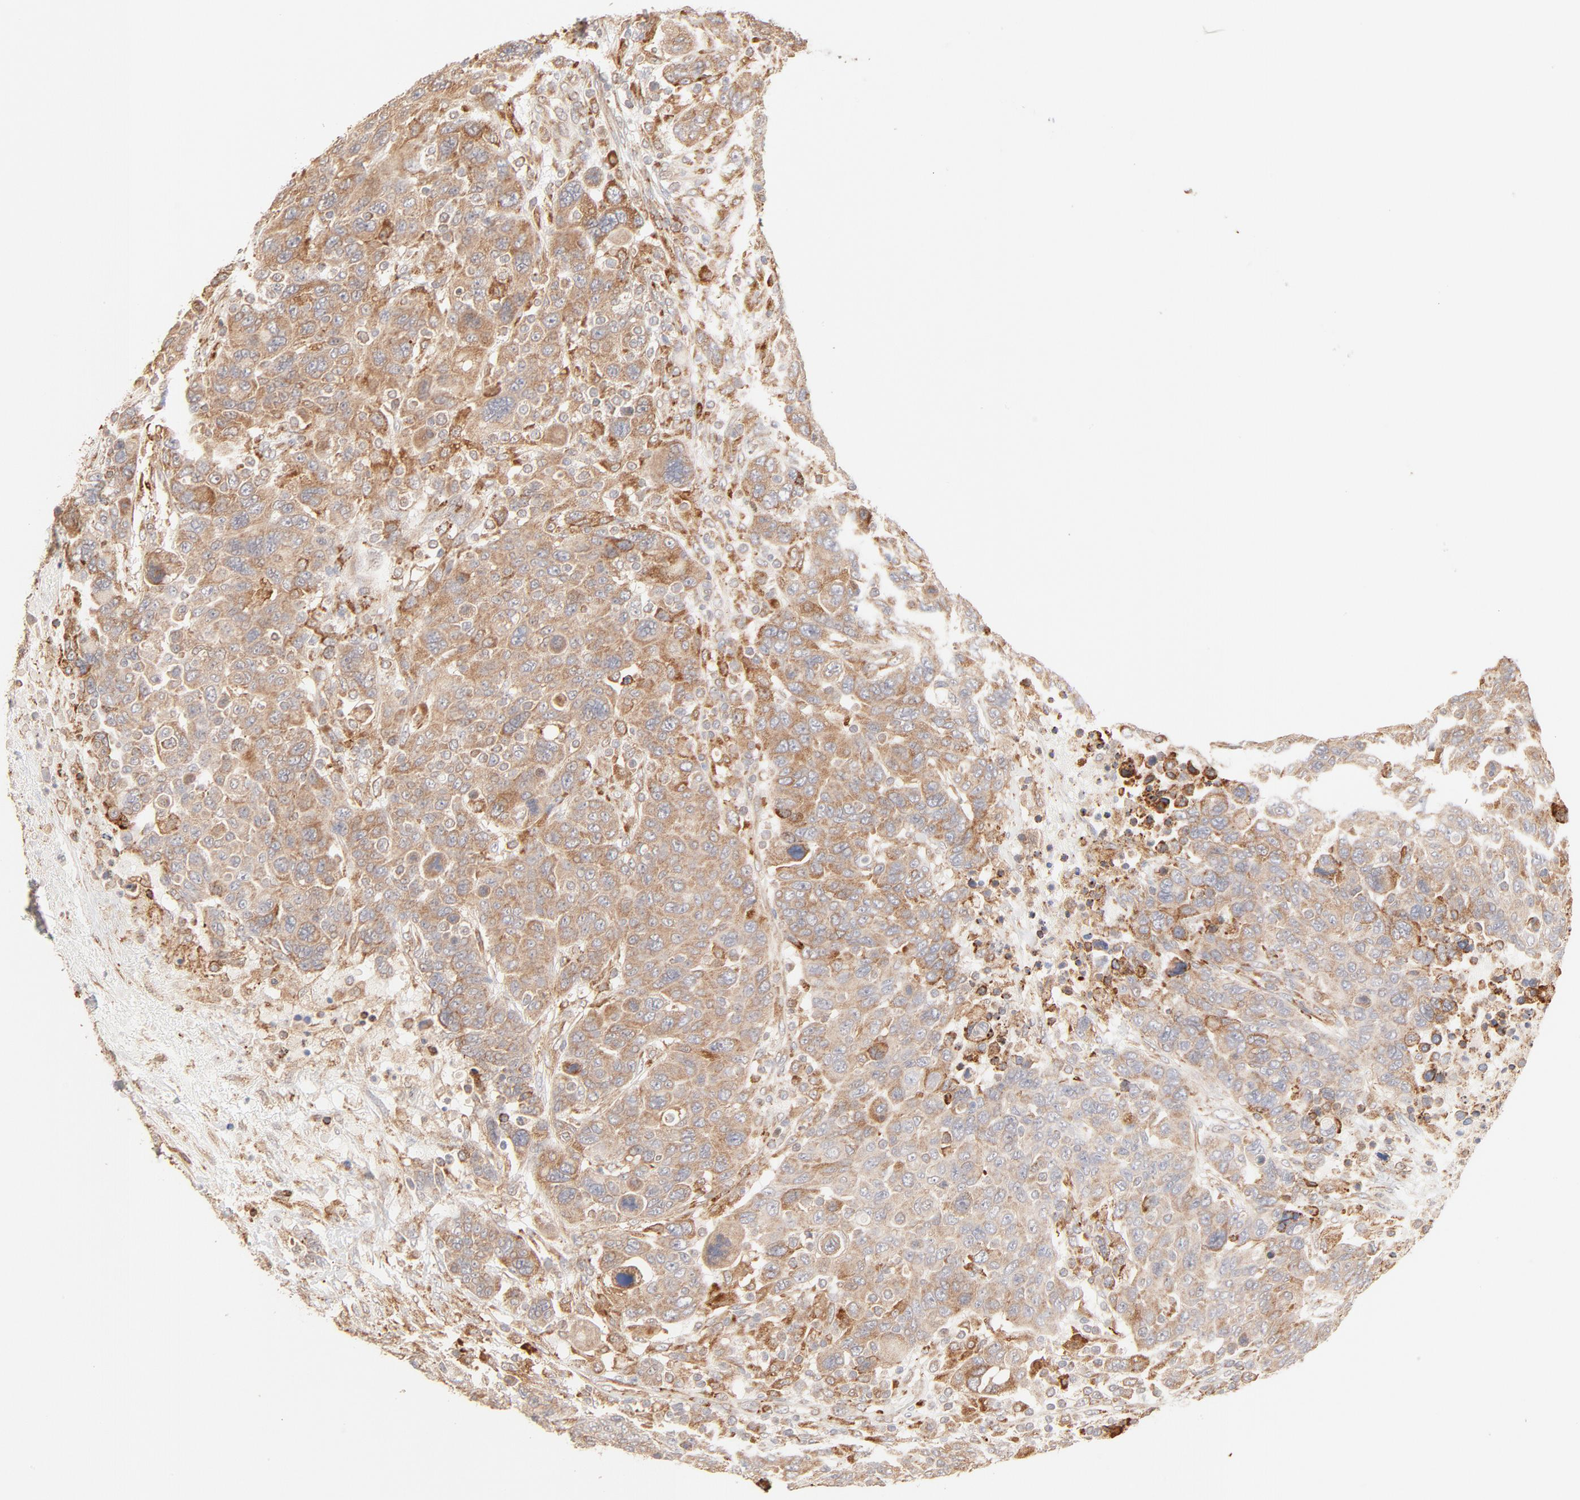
{"staining": {"intensity": "moderate", "quantity": ">75%", "location": "cytoplasmic/membranous"}, "tissue": "breast cancer", "cell_type": "Tumor cells", "image_type": "cancer", "snomed": [{"axis": "morphology", "description": "Duct carcinoma"}, {"axis": "topography", "description": "Breast"}], "caption": "Moderate cytoplasmic/membranous expression for a protein is identified in approximately >75% of tumor cells of breast cancer using immunohistochemistry (IHC).", "gene": "PARP12", "patient": {"sex": "female", "age": 37}}